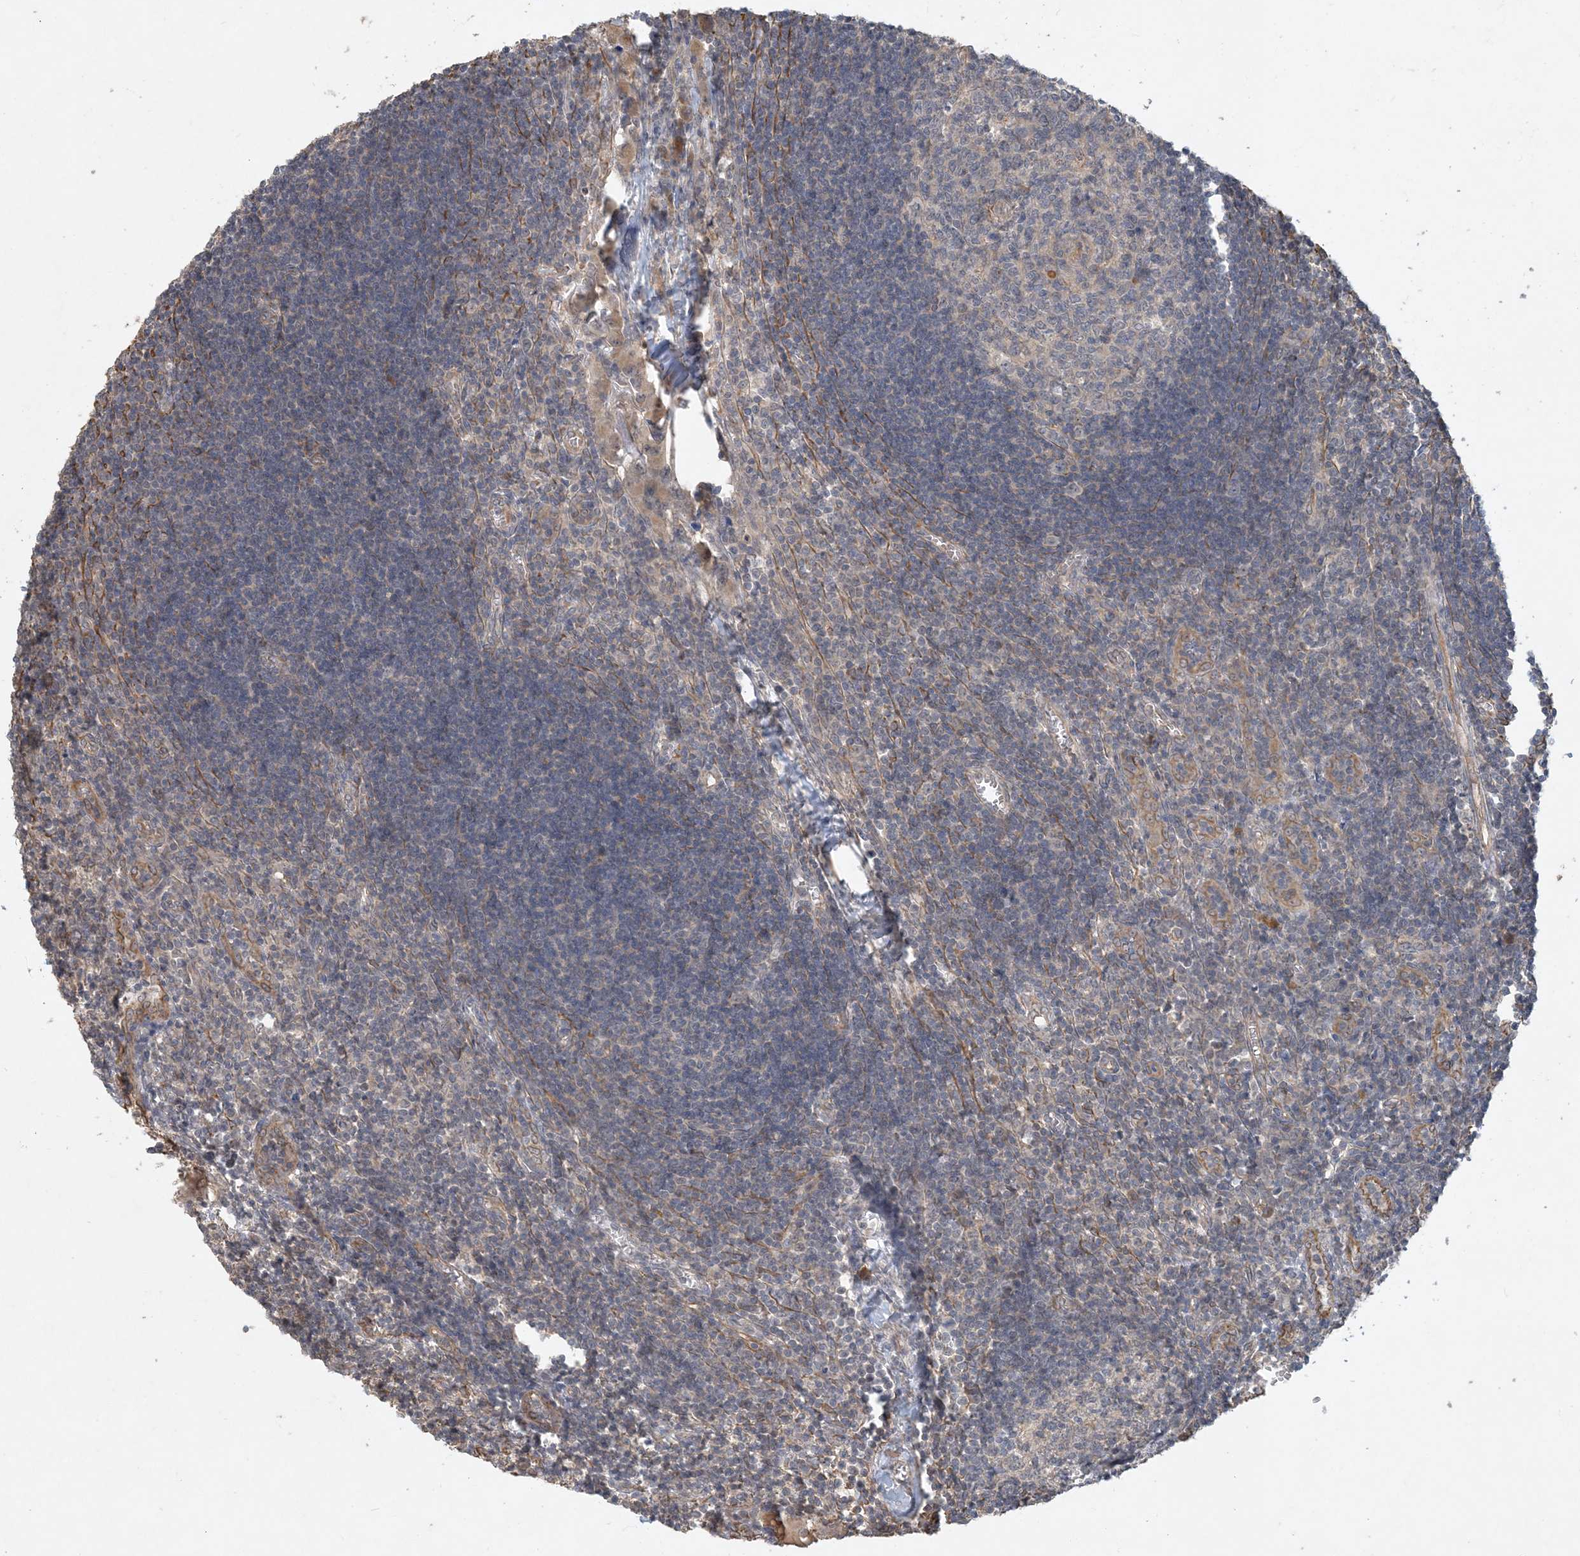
{"staining": {"intensity": "moderate", "quantity": "<25%", "location": "cytoplasmic/membranous"}, "tissue": "lymph node", "cell_type": "Germinal center cells", "image_type": "normal", "snomed": [{"axis": "morphology", "description": "Normal tissue, NOS"}, {"axis": "morphology", "description": "Malignant melanoma, Metastatic site"}, {"axis": "topography", "description": "Lymph node"}], "caption": "Lymph node was stained to show a protein in brown. There is low levels of moderate cytoplasmic/membranous staining in approximately <25% of germinal center cells. The protein is shown in brown color, while the nuclei are stained blue.", "gene": "ZCCHC4", "patient": {"sex": "male", "age": 41}}